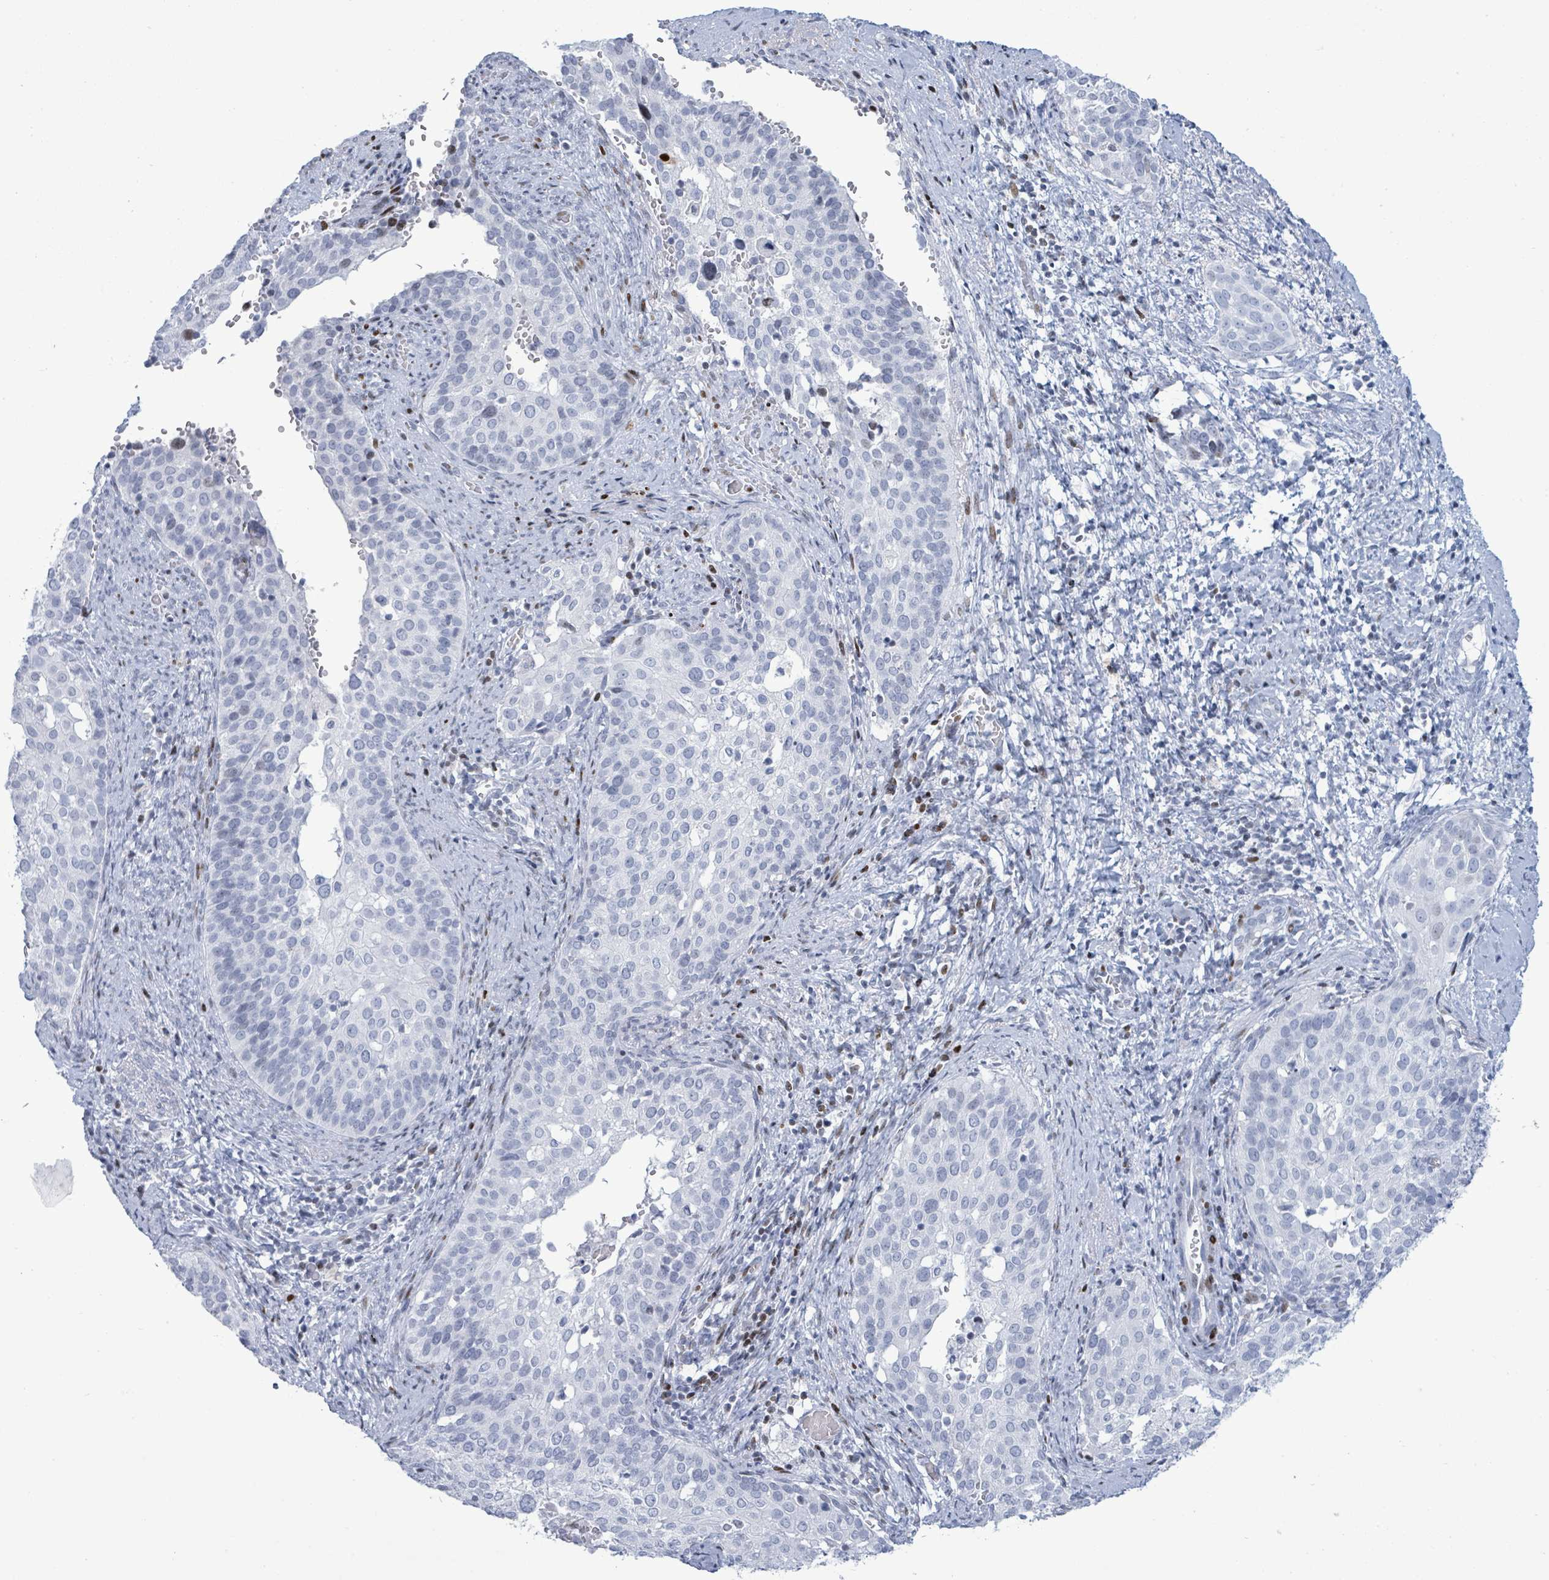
{"staining": {"intensity": "negative", "quantity": "none", "location": "none"}, "tissue": "cervical cancer", "cell_type": "Tumor cells", "image_type": "cancer", "snomed": [{"axis": "morphology", "description": "Squamous cell carcinoma, NOS"}, {"axis": "topography", "description": "Cervix"}], "caption": "Protein analysis of squamous cell carcinoma (cervical) shows no significant positivity in tumor cells.", "gene": "MALL", "patient": {"sex": "female", "age": 44}}